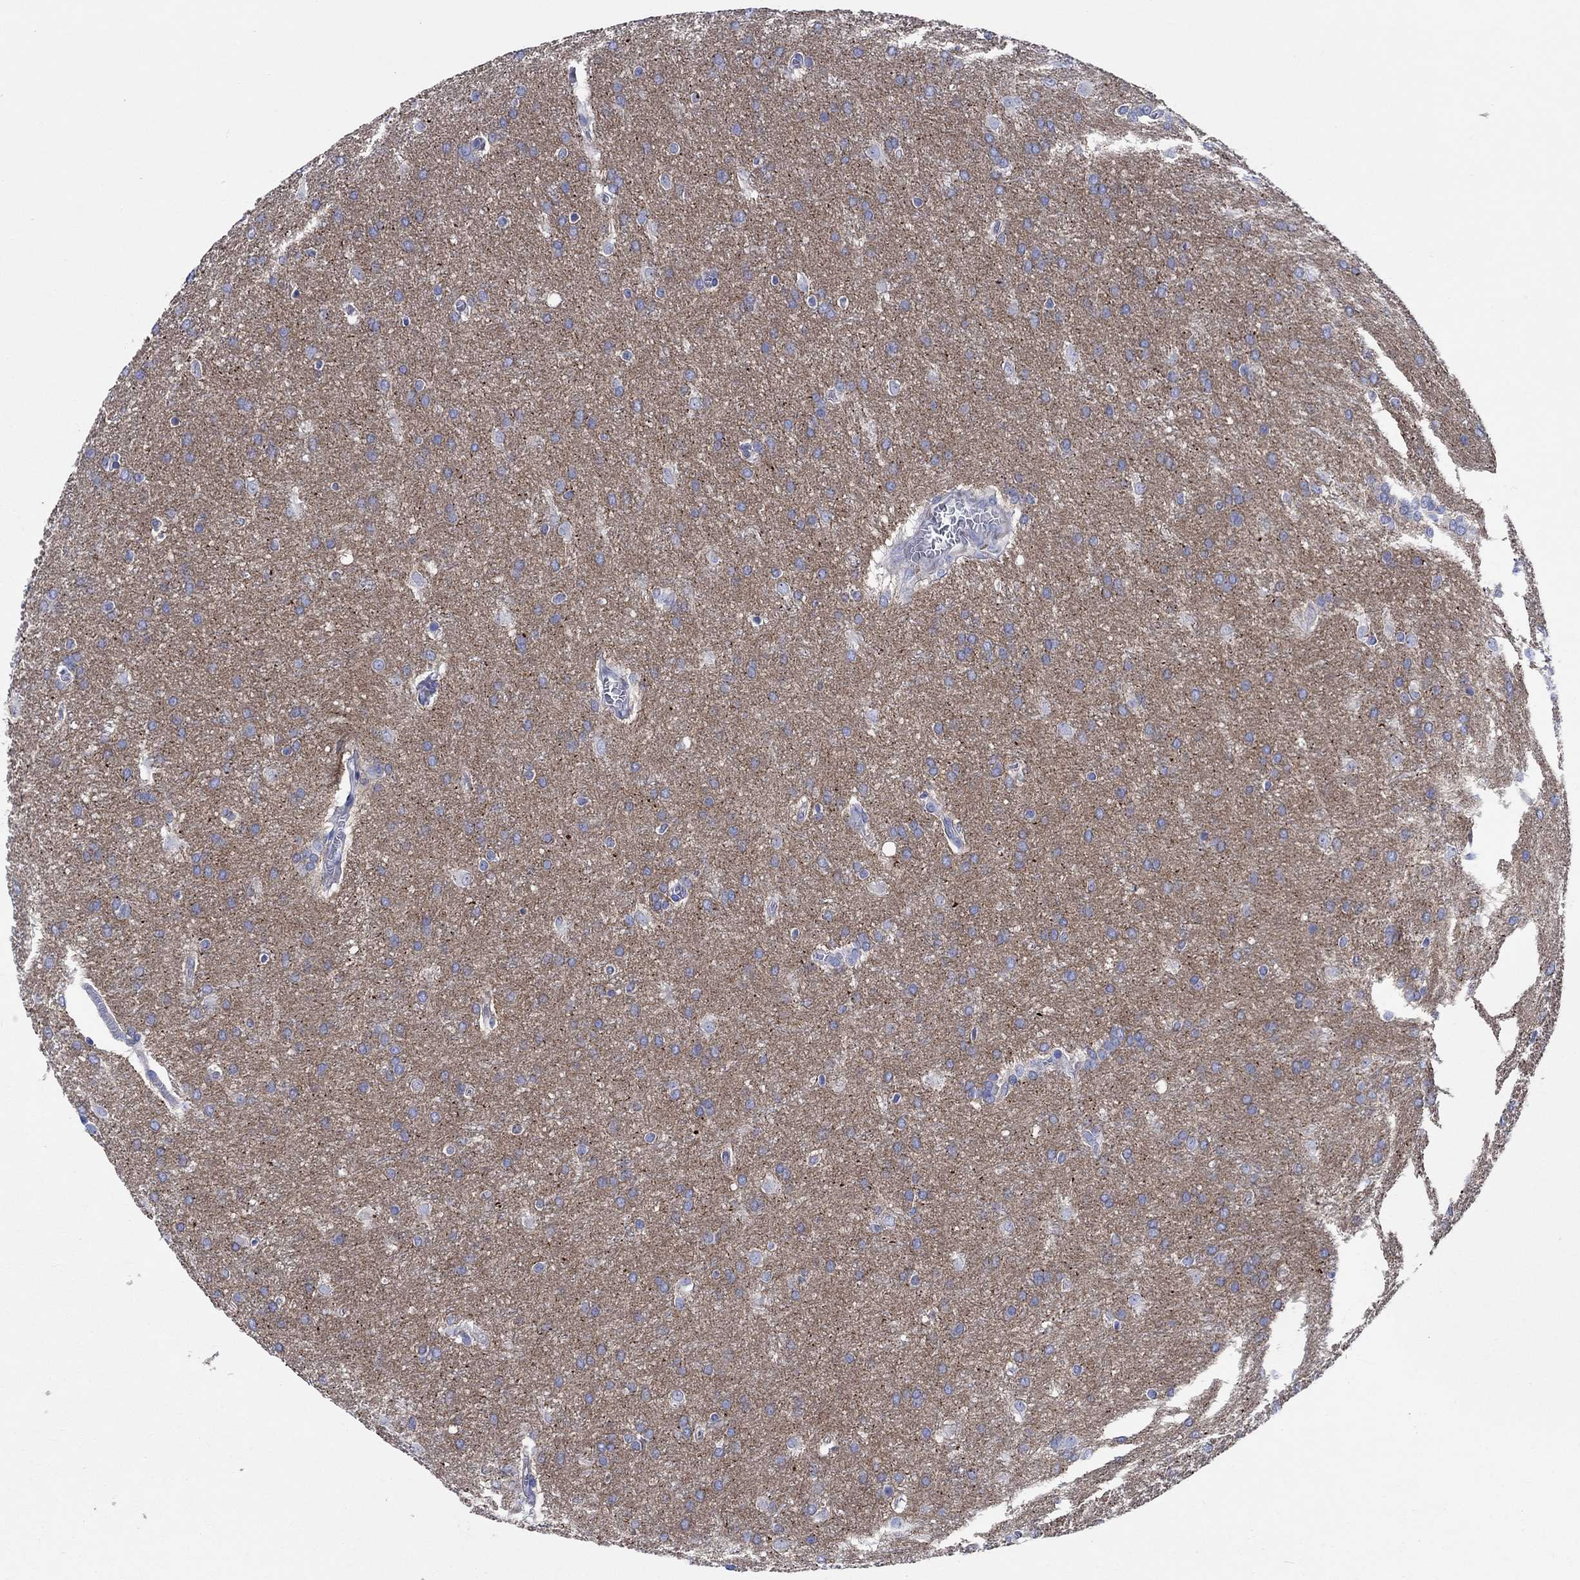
{"staining": {"intensity": "negative", "quantity": "none", "location": "none"}, "tissue": "glioma", "cell_type": "Tumor cells", "image_type": "cancer", "snomed": [{"axis": "morphology", "description": "Glioma, malignant, Low grade"}, {"axis": "topography", "description": "Brain"}], "caption": "Immunohistochemistry image of human glioma stained for a protein (brown), which demonstrates no staining in tumor cells.", "gene": "SHISA4", "patient": {"sex": "female", "age": 32}}